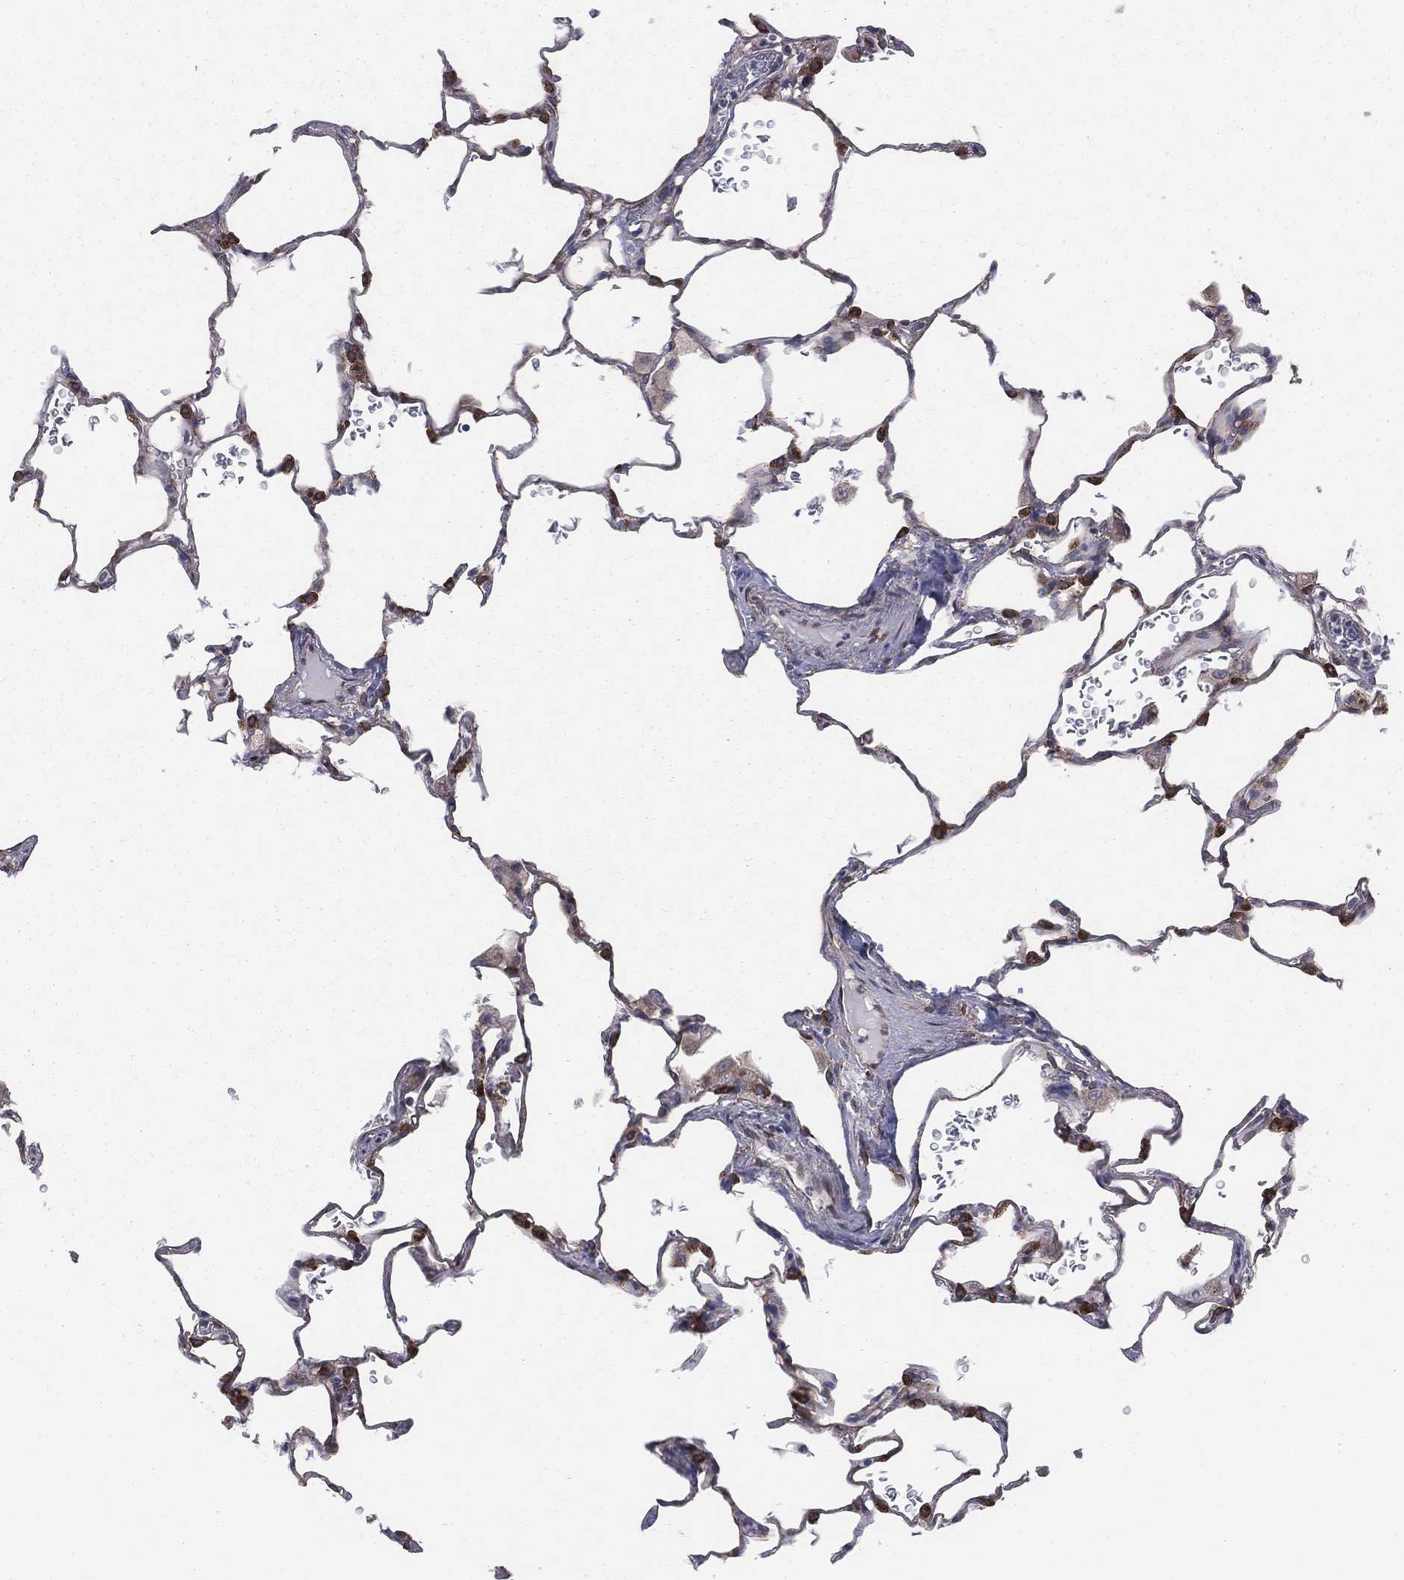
{"staining": {"intensity": "strong", "quantity": "<25%", "location": "cytoplasmic/membranous"}, "tissue": "lung", "cell_type": "Alveolar cells", "image_type": "normal", "snomed": [{"axis": "morphology", "description": "Normal tissue, NOS"}, {"axis": "morphology", "description": "Adenocarcinoma, metastatic, NOS"}, {"axis": "topography", "description": "Lung"}], "caption": "A micrograph of lung stained for a protein reveals strong cytoplasmic/membranous brown staining in alveolar cells.", "gene": "PGRMC1", "patient": {"sex": "male", "age": 45}}